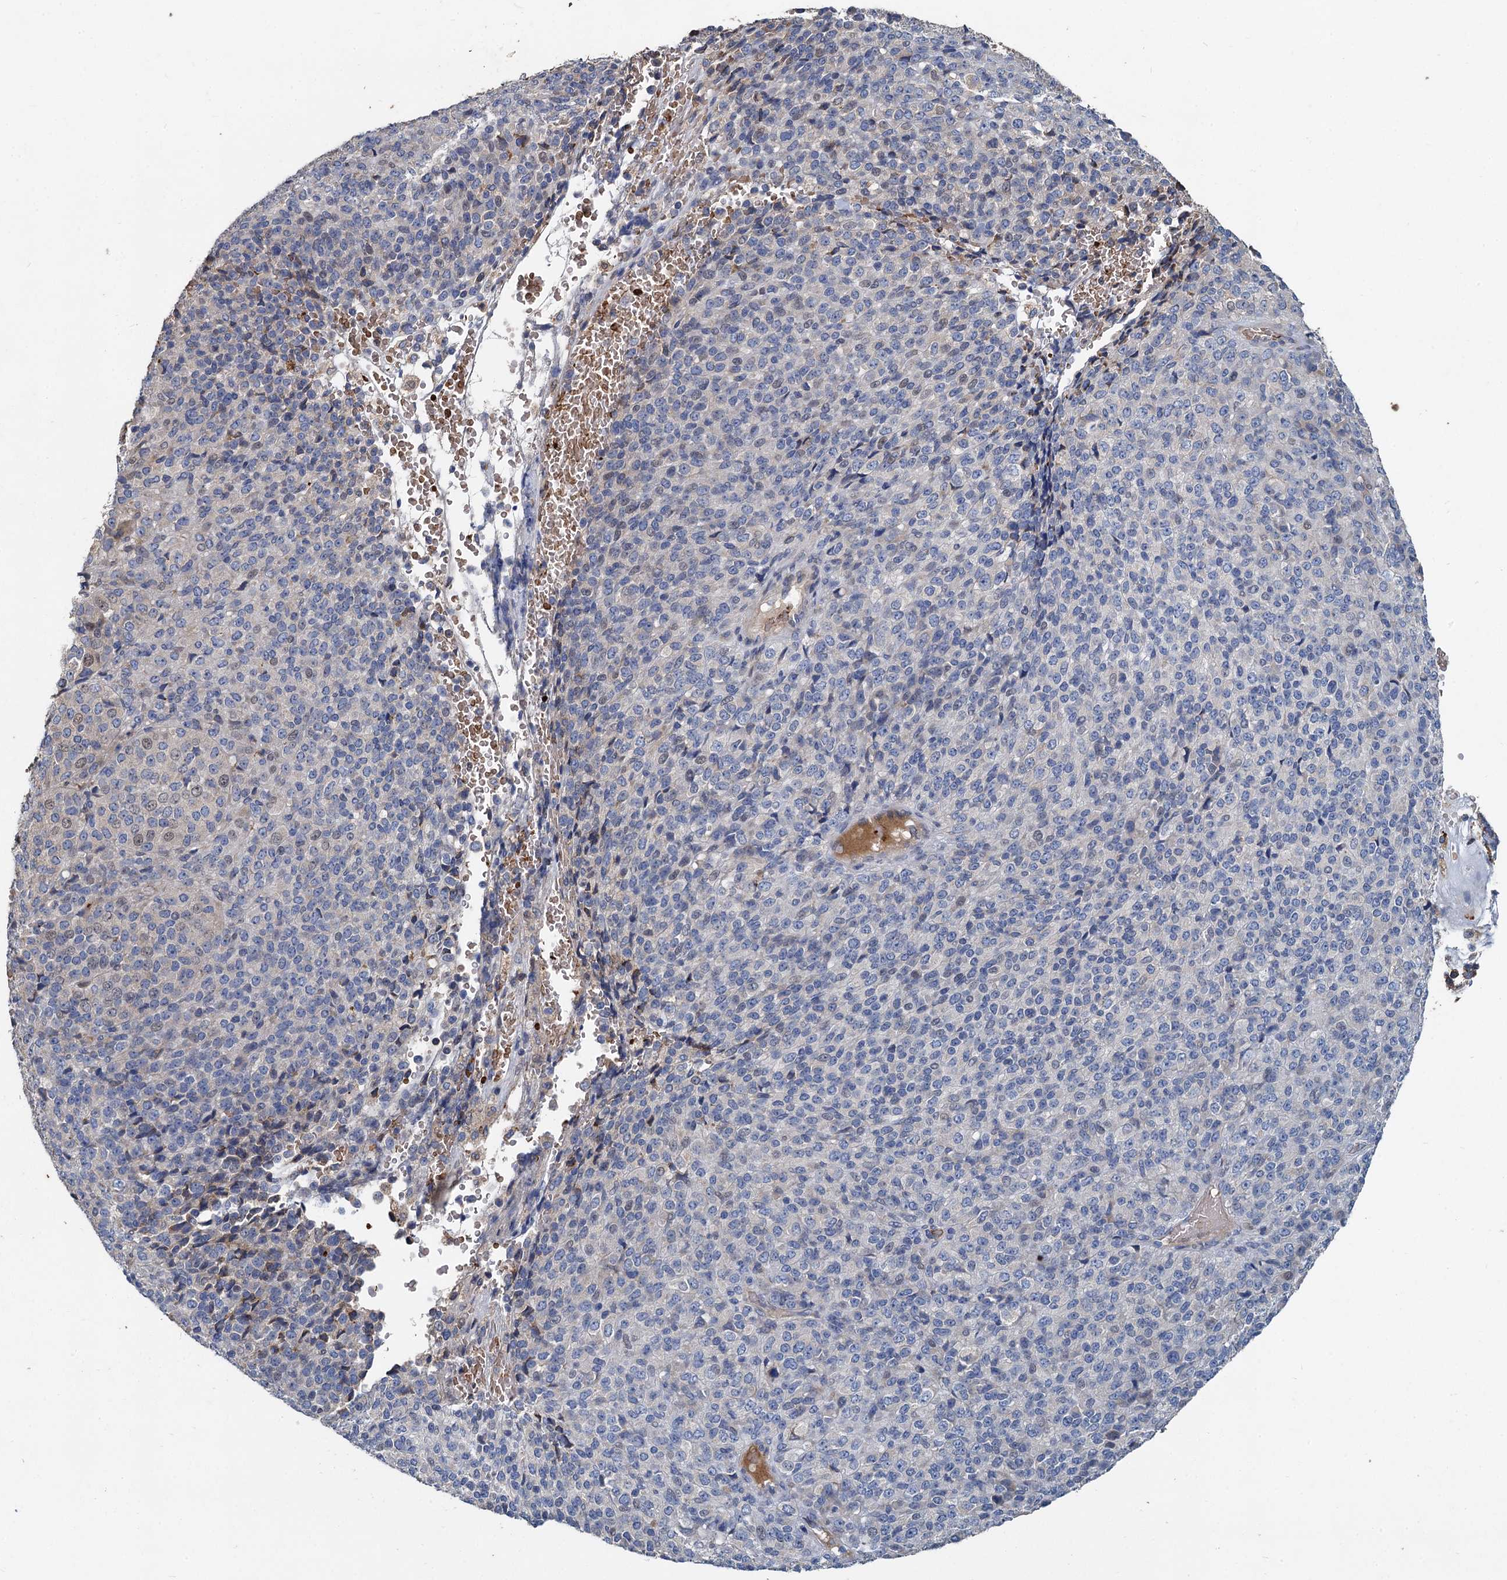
{"staining": {"intensity": "negative", "quantity": "none", "location": "none"}, "tissue": "melanoma", "cell_type": "Tumor cells", "image_type": "cancer", "snomed": [{"axis": "morphology", "description": "Malignant melanoma, Metastatic site"}, {"axis": "topography", "description": "Brain"}], "caption": "There is no significant positivity in tumor cells of melanoma.", "gene": "TCTN2", "patient": {"sex": "female", "age": 56}}